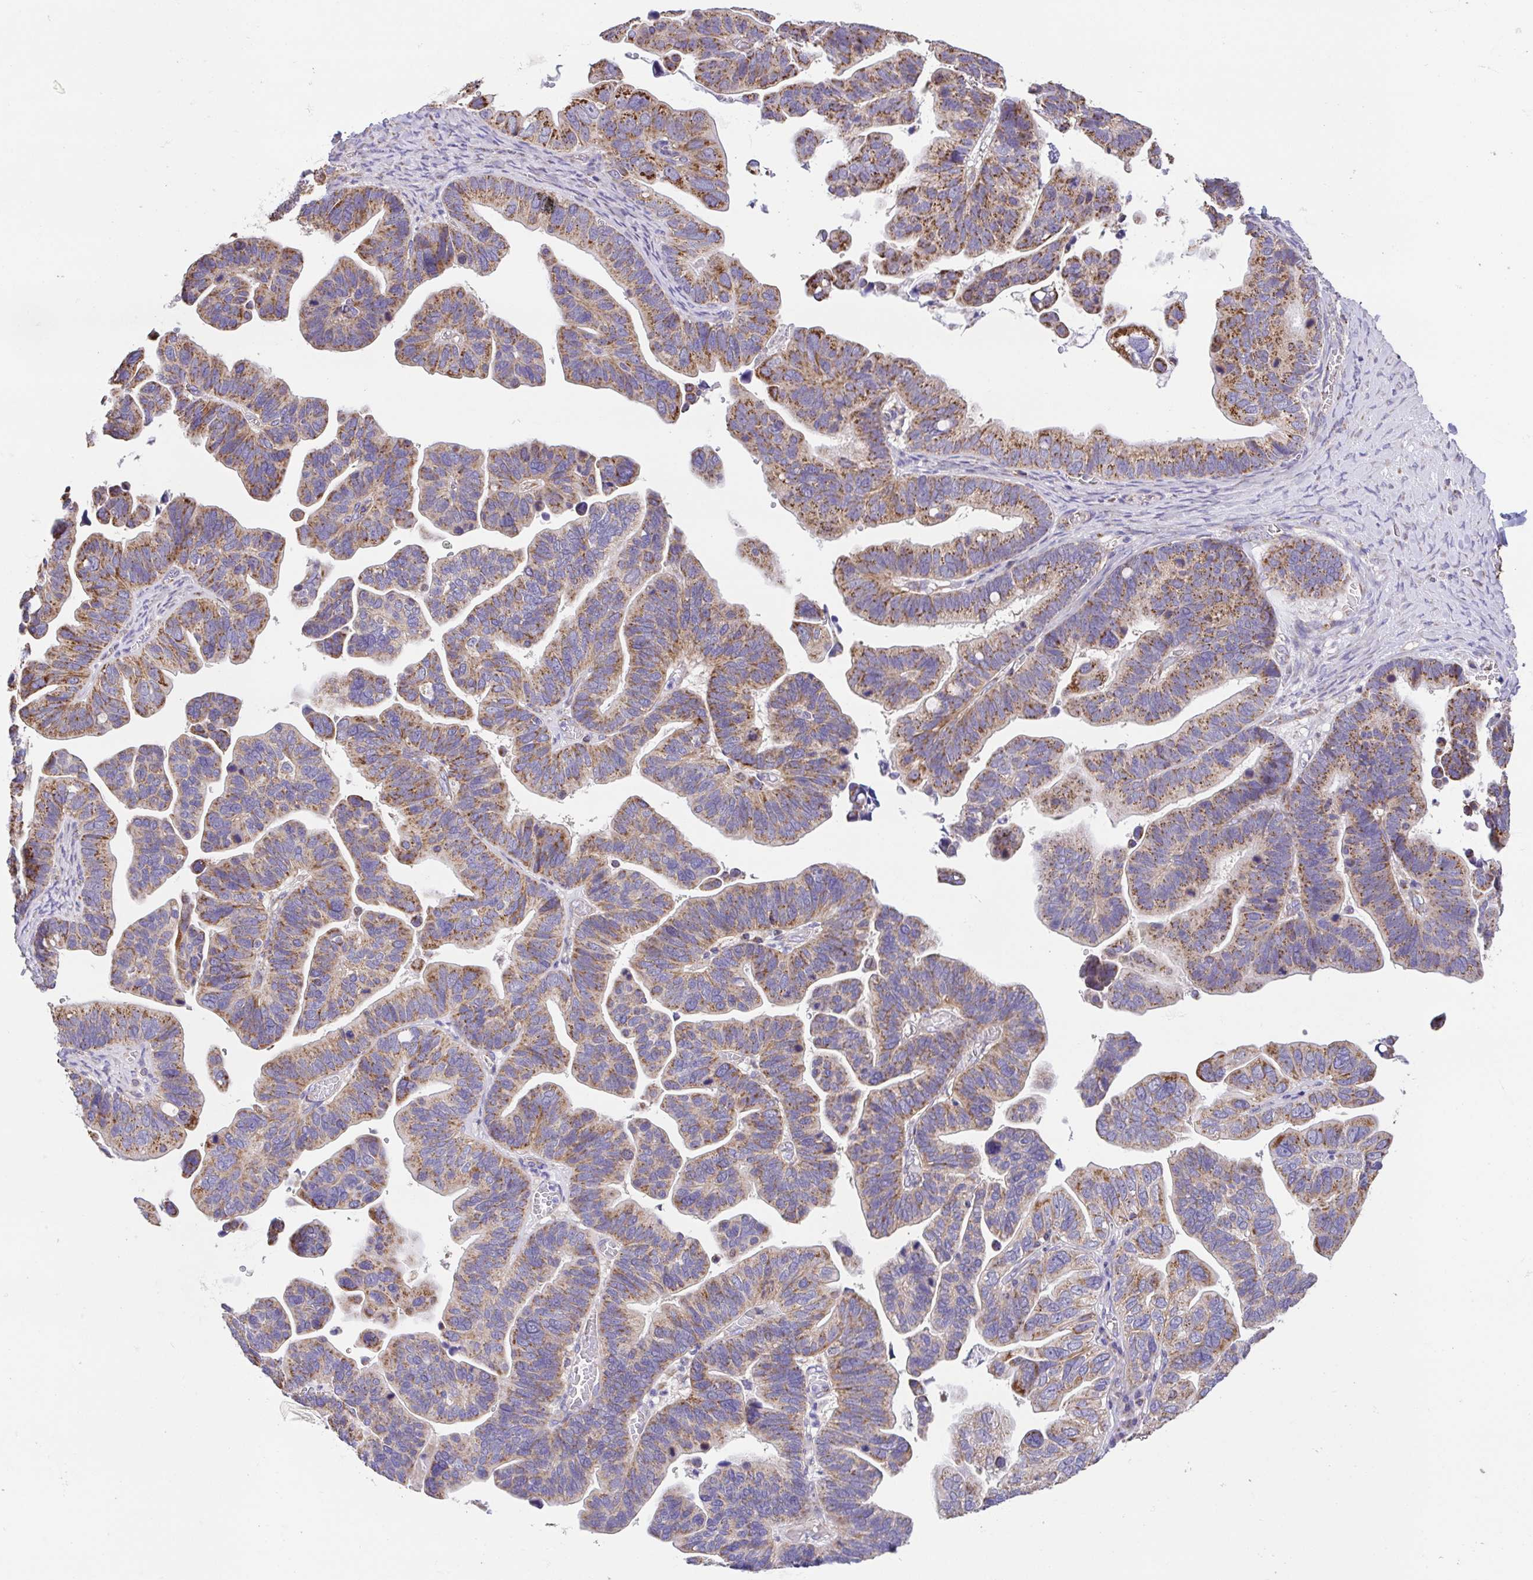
{"staining": {"intensity": "moderate", "quantity": ">75%", "location": "cytoplasmic/membranous"}, "tissue": "ovarian cancer", "cell_type": "Tumor cells", "image_type": "cancer", "snomed": [{"axis": "morphology", "description": "Cystadenocarcinoma, serous, NOS"}, {"axis": "topography", "description": "Ovary"}], "caption": "A high-resolution photomicrograph shows IHC staining of ovarian cancer, which exhibits moderate cytoplasmic/membranous positivity in about >75% of tumor cells. (DAB (3,3'-diaminobenzidine) IHC, brown staining for protein, blue staining for nuclei).", "gene": "GINM1", "patient": {"sex": "female", "age": 56}}